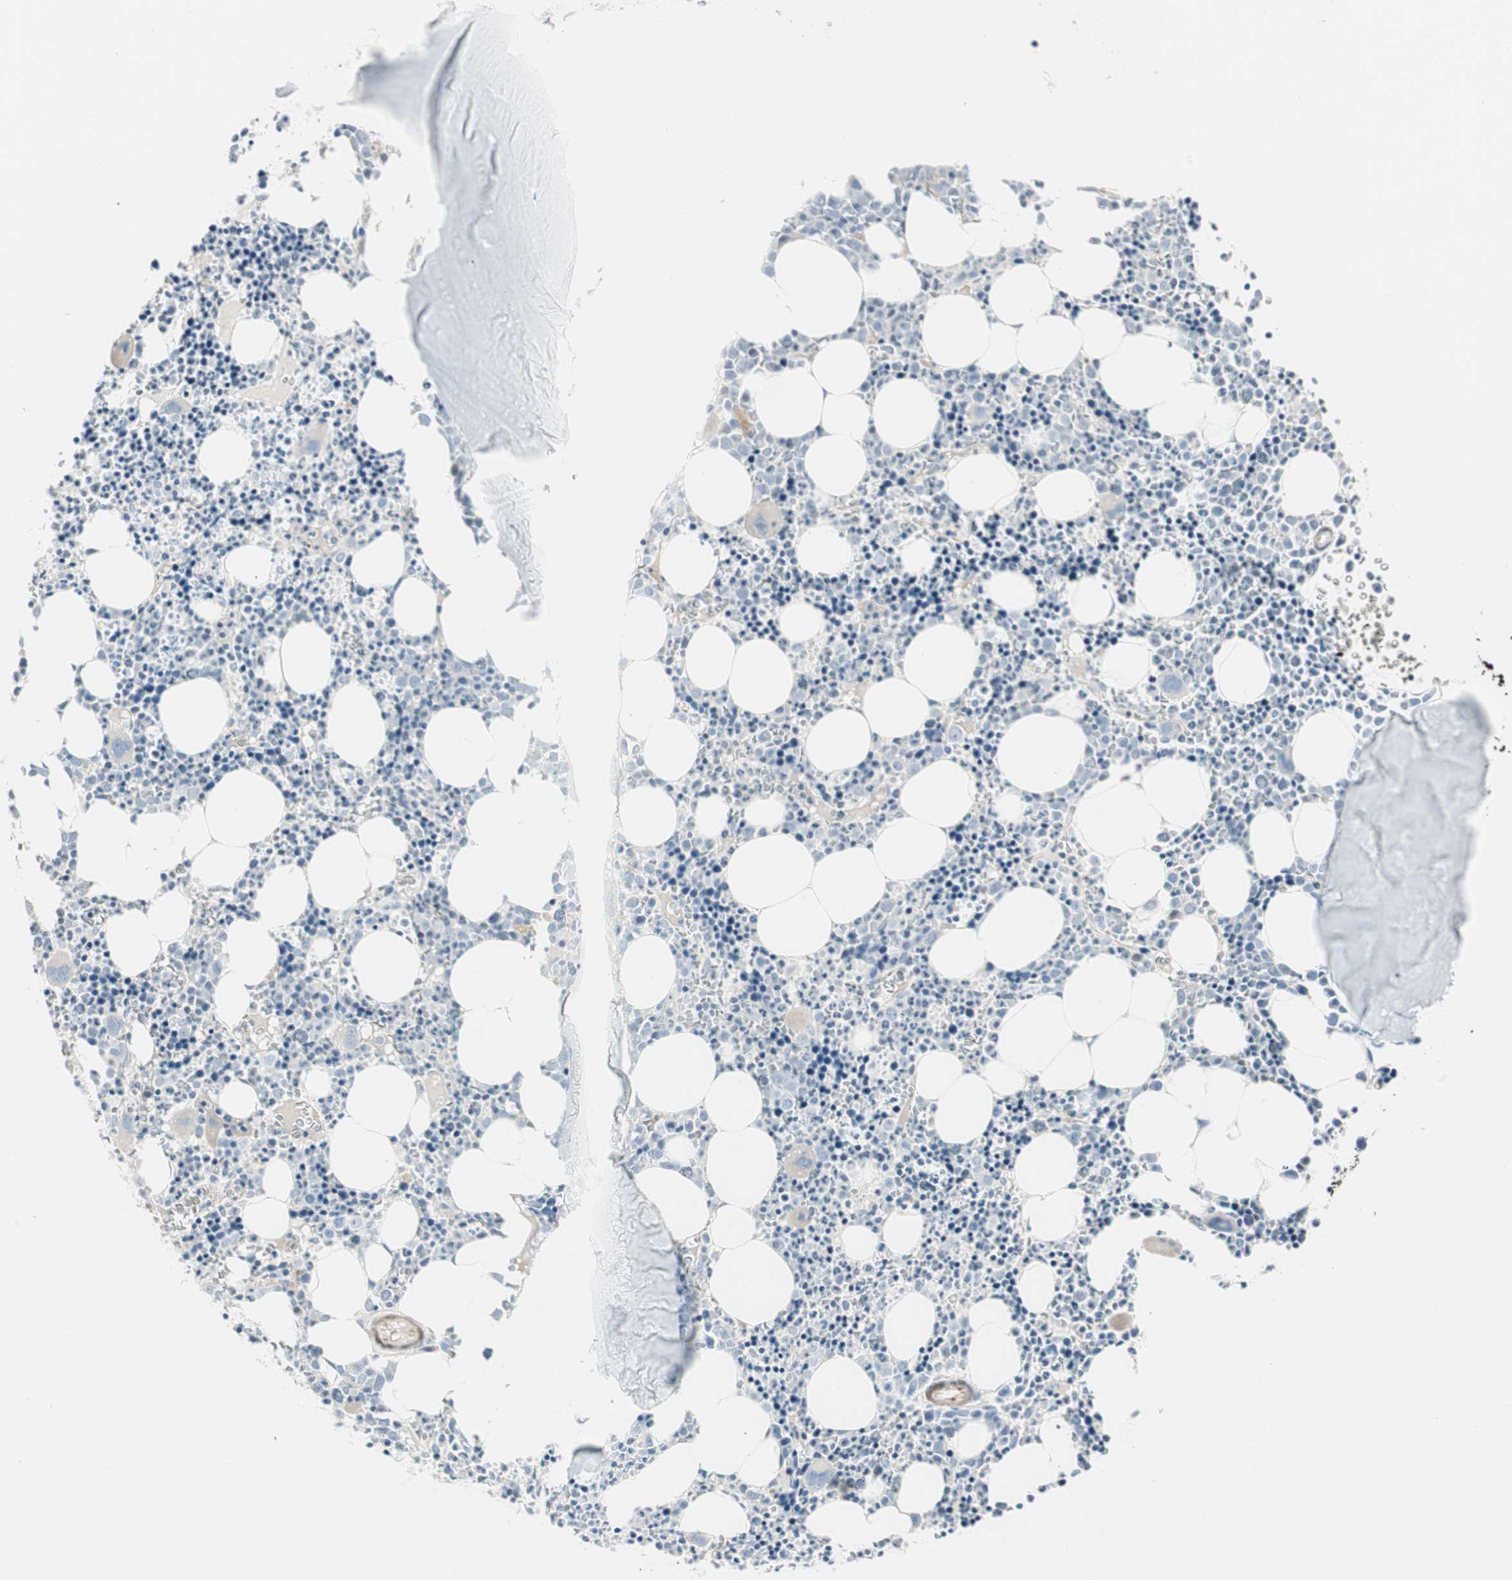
{"staining": {"intensity": "negative", "quantity": "none", "location": "none"}, "tissue": "bone marrow", "cell_type": "Hematopoietic cells", "image_type": "normal", "snomed": [{"axis": "morphology", "description": "Normal tissue, NOS"}, {"axis": "morphology", "description": "Inflammation, NOS"}, {"axis": "topography", "description": "Bone marrow"}], "caption": "Protein analysis of benign bone marrow exhibits no significant staining in hematopoietic cells.", "gene": "DMPK", "patient": {"sex": "female", "age": 17}}